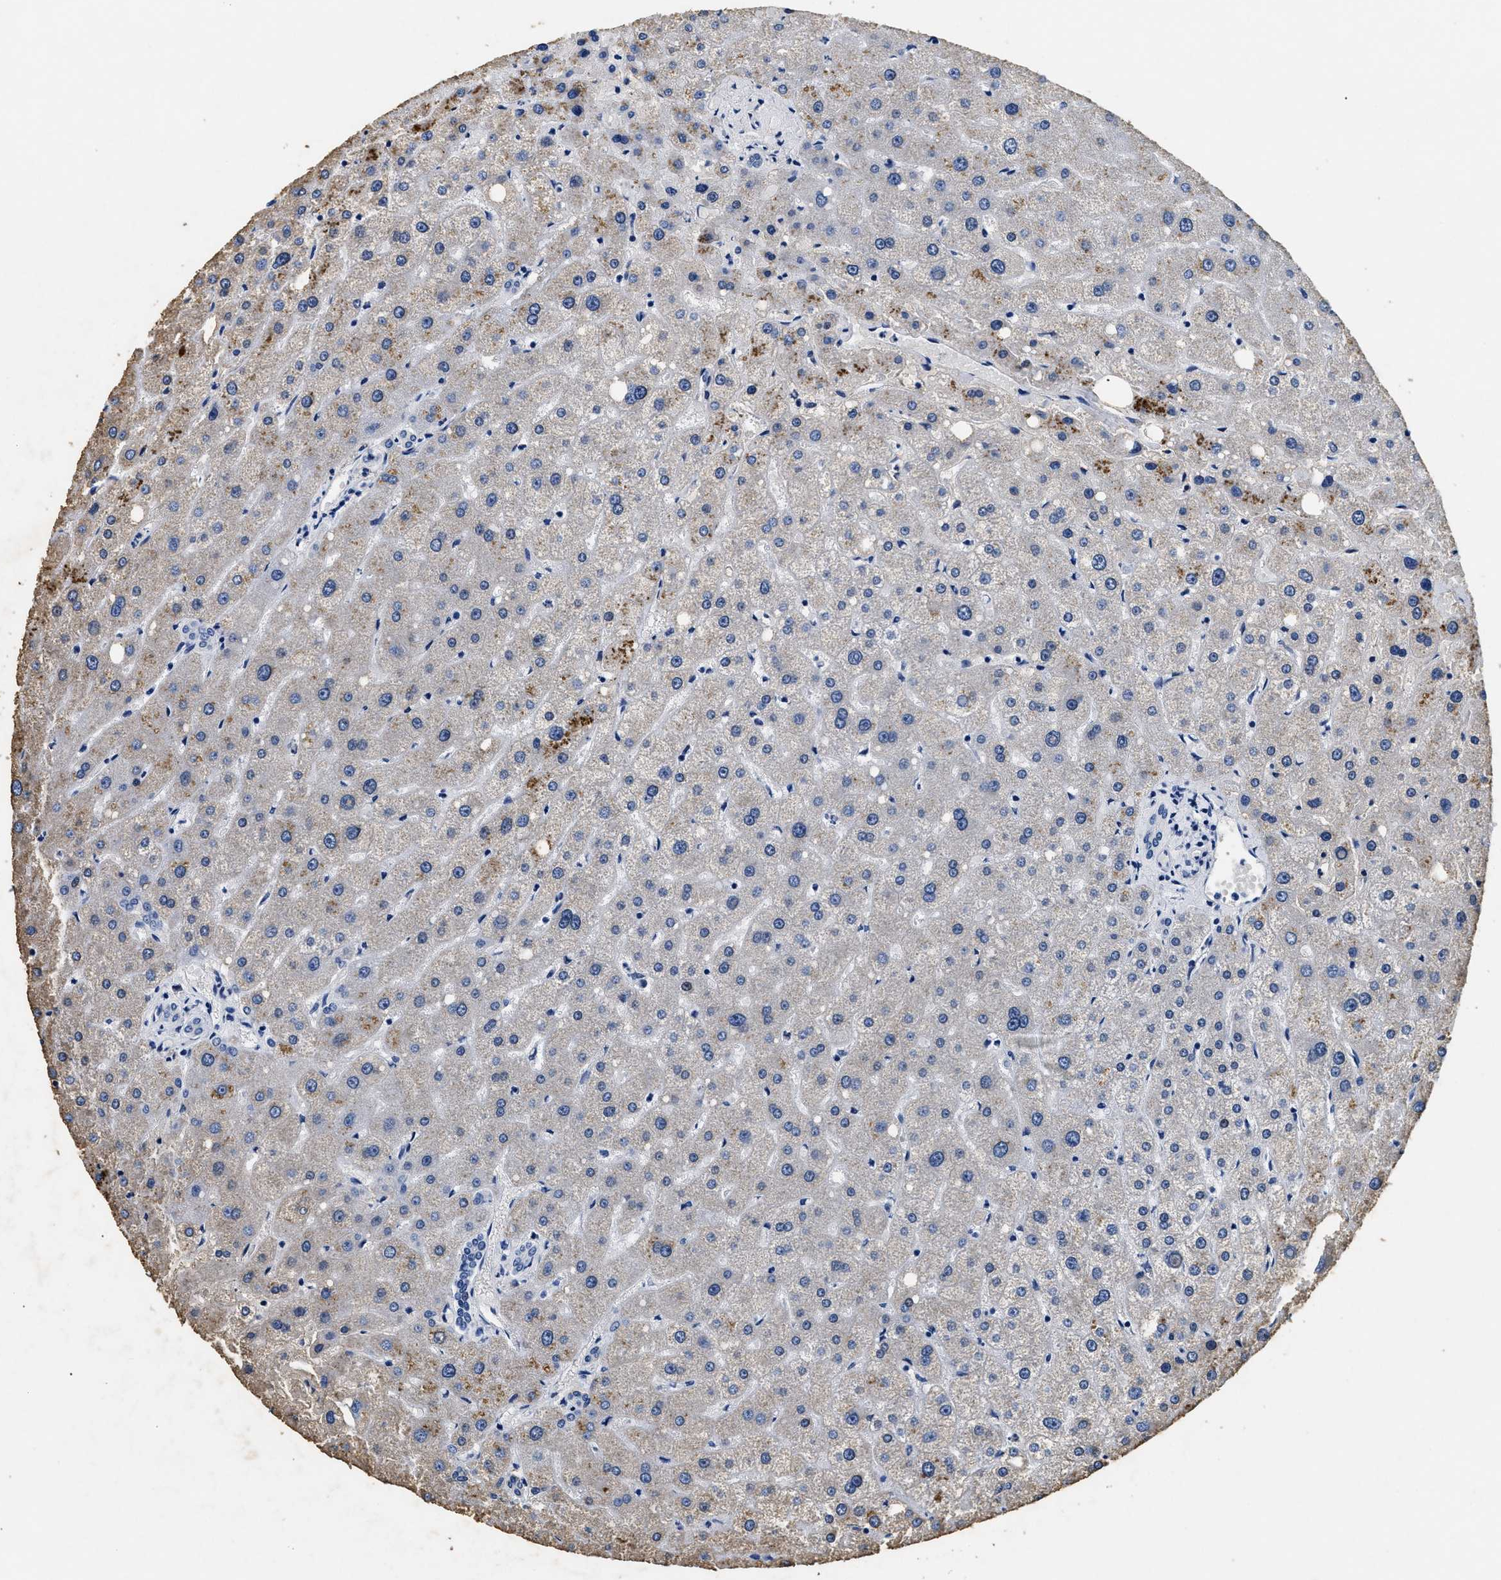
{"staining": {"intensity": "negative", "quantity": "none", "location": "none"}, "tissue": "liver", "cell_type": "Cholangiocytes", "image_type": "normal", "snomed": [{"axis": "morphology", "description": "Normal tissue, NOS"}, {"axis": "topography", "description": "Liver"}], "caption": "This is an immunohistochemistry (IHC) histopathology image of normal human liver. There is no expression in cholangiocytes.", "gene": "LAMA3", "patient": {"sex": "male", "age": 73}}